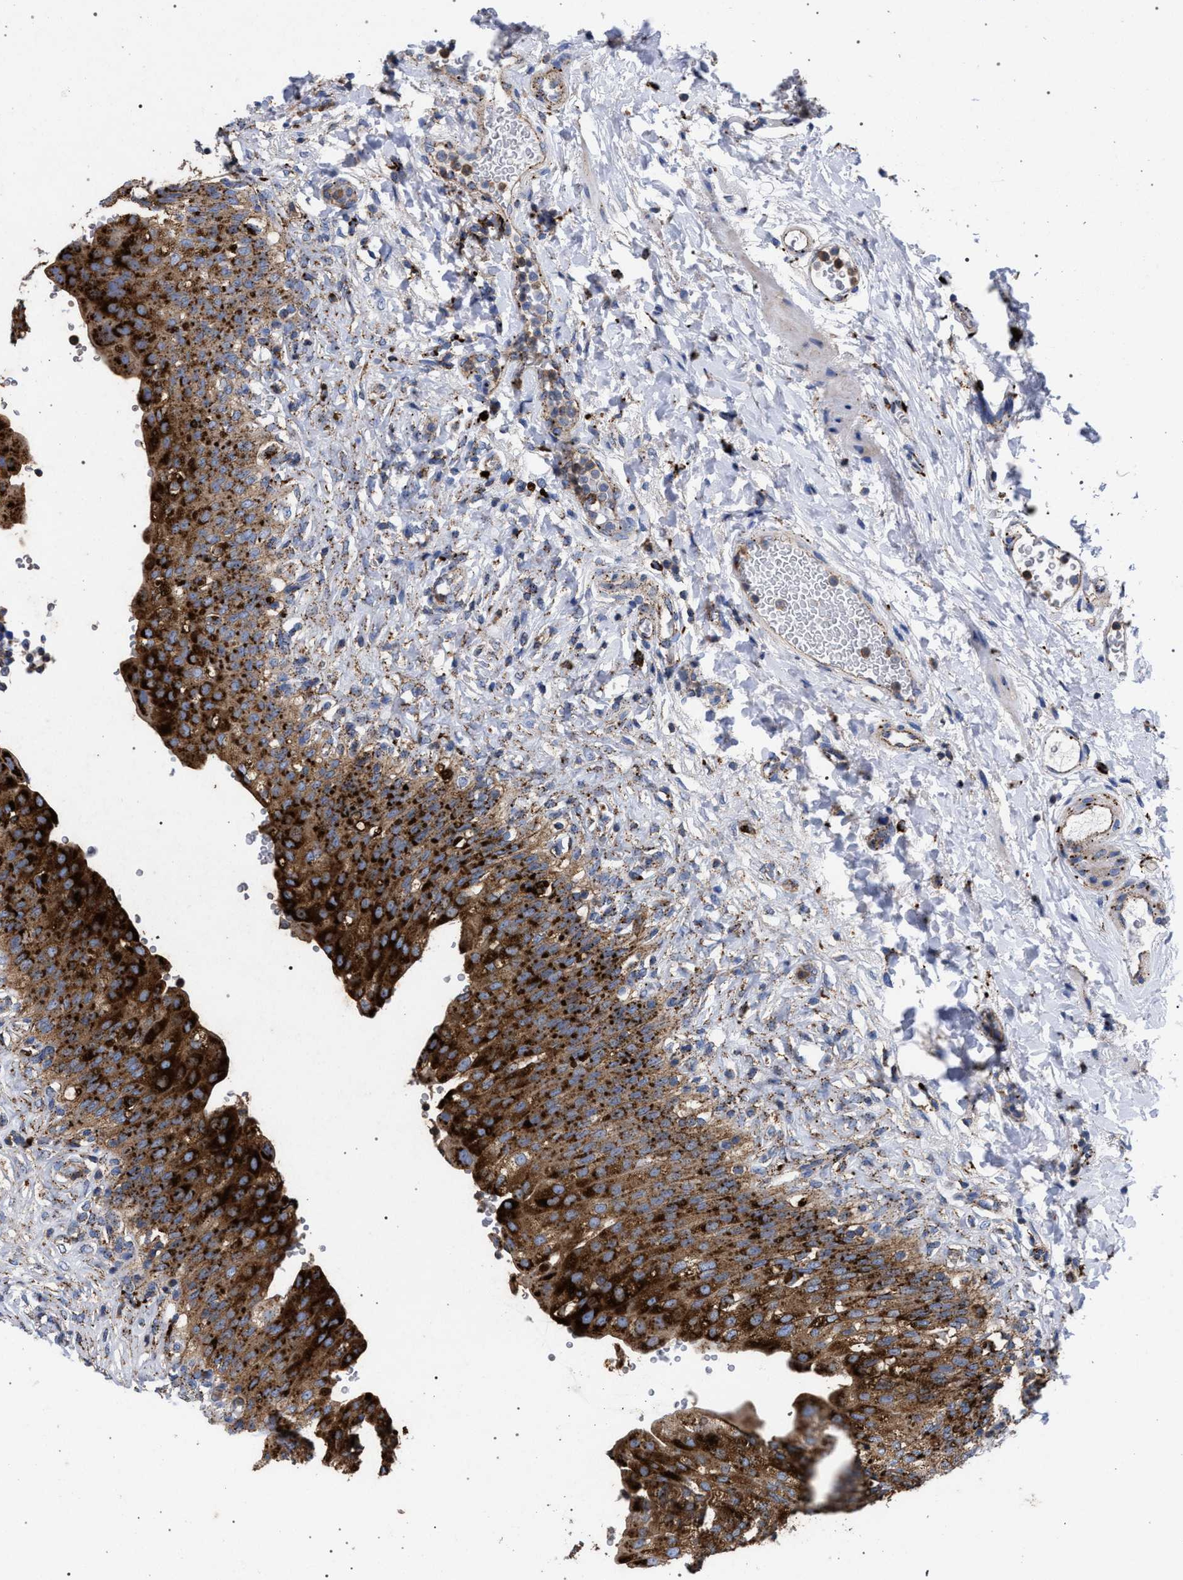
{"staining": {"intensity": "strong", "quantity": ">75%", "location": "cytoplasmic/membranous"}, "tissue": "urinary bladder", "cell_type": "Urothelial cells", "image_type": "normal", "snomed": [{"axis": "morphology", "description": "Urothelial carcinoma, High grade"}, {"axis": "topography", "description": "Urinary bladder"}], "caption": "Approximately >75% of urothelial cells in benign human urinary bladder exhibit strong cytoplasmic/membranous protein expression as visualized by brown immunohistochemical staining.", "gene": "PPT1", "patient": {"sex": "male", "age": 46}}